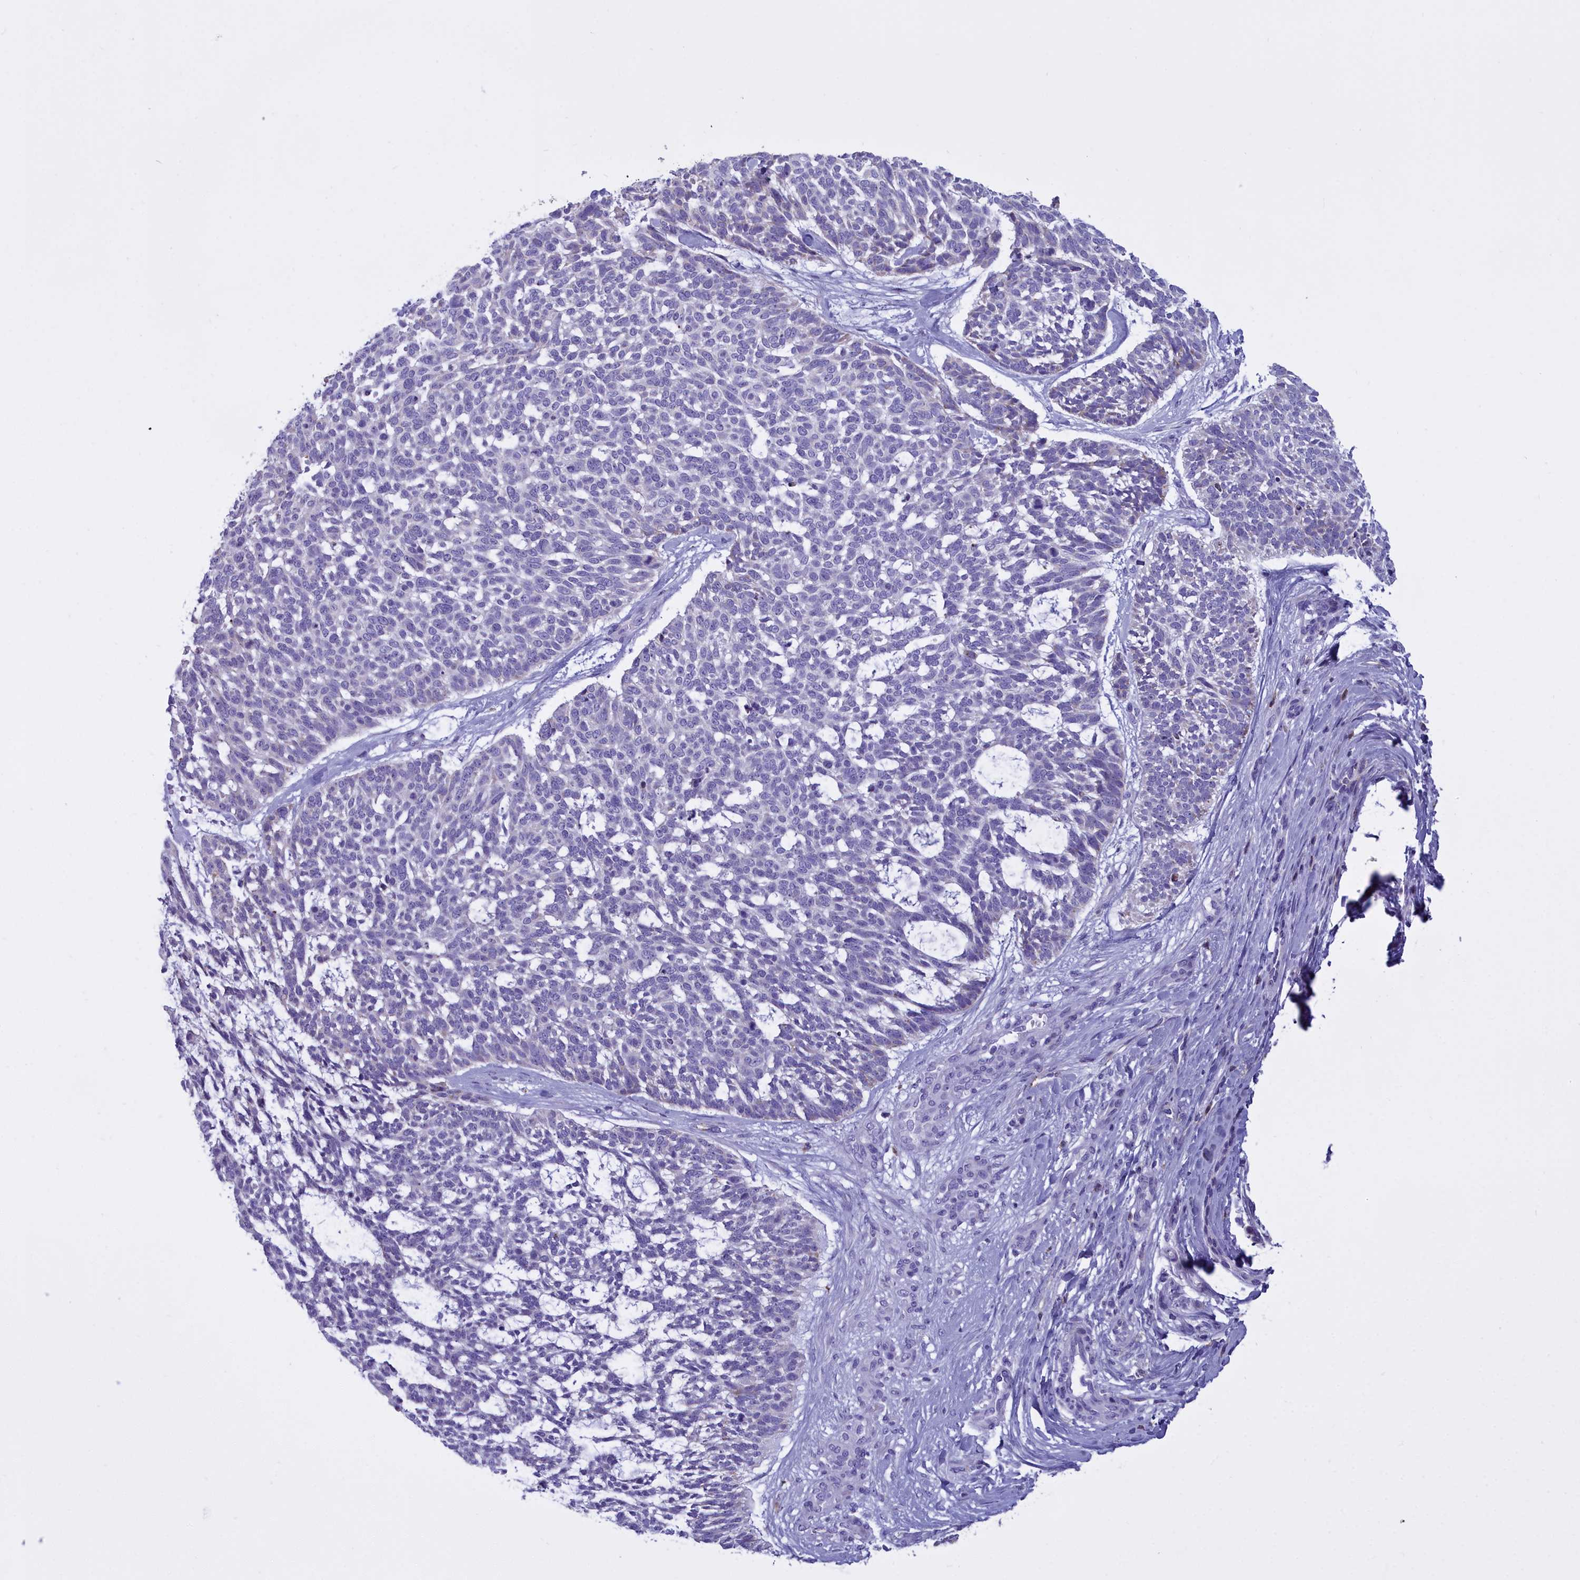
{"staining": {"intensity": "negative", "quantity": "none", "location": "none"}, "tissue": "skin cancer", "cell_type": "Tumor cells", "image_type": "cancer", "snomed": [{"axis": "morphology", "description": "Basal cell carcinoma"}, {"axis": "topography", "description": "Skin"}], "caption": "Skin basal cell carcinoma was stained to show a protein in brown. There is no significant expression in tumor cells.", "gene": "CD5", "patient": {"sex": "male", "age": 88}}